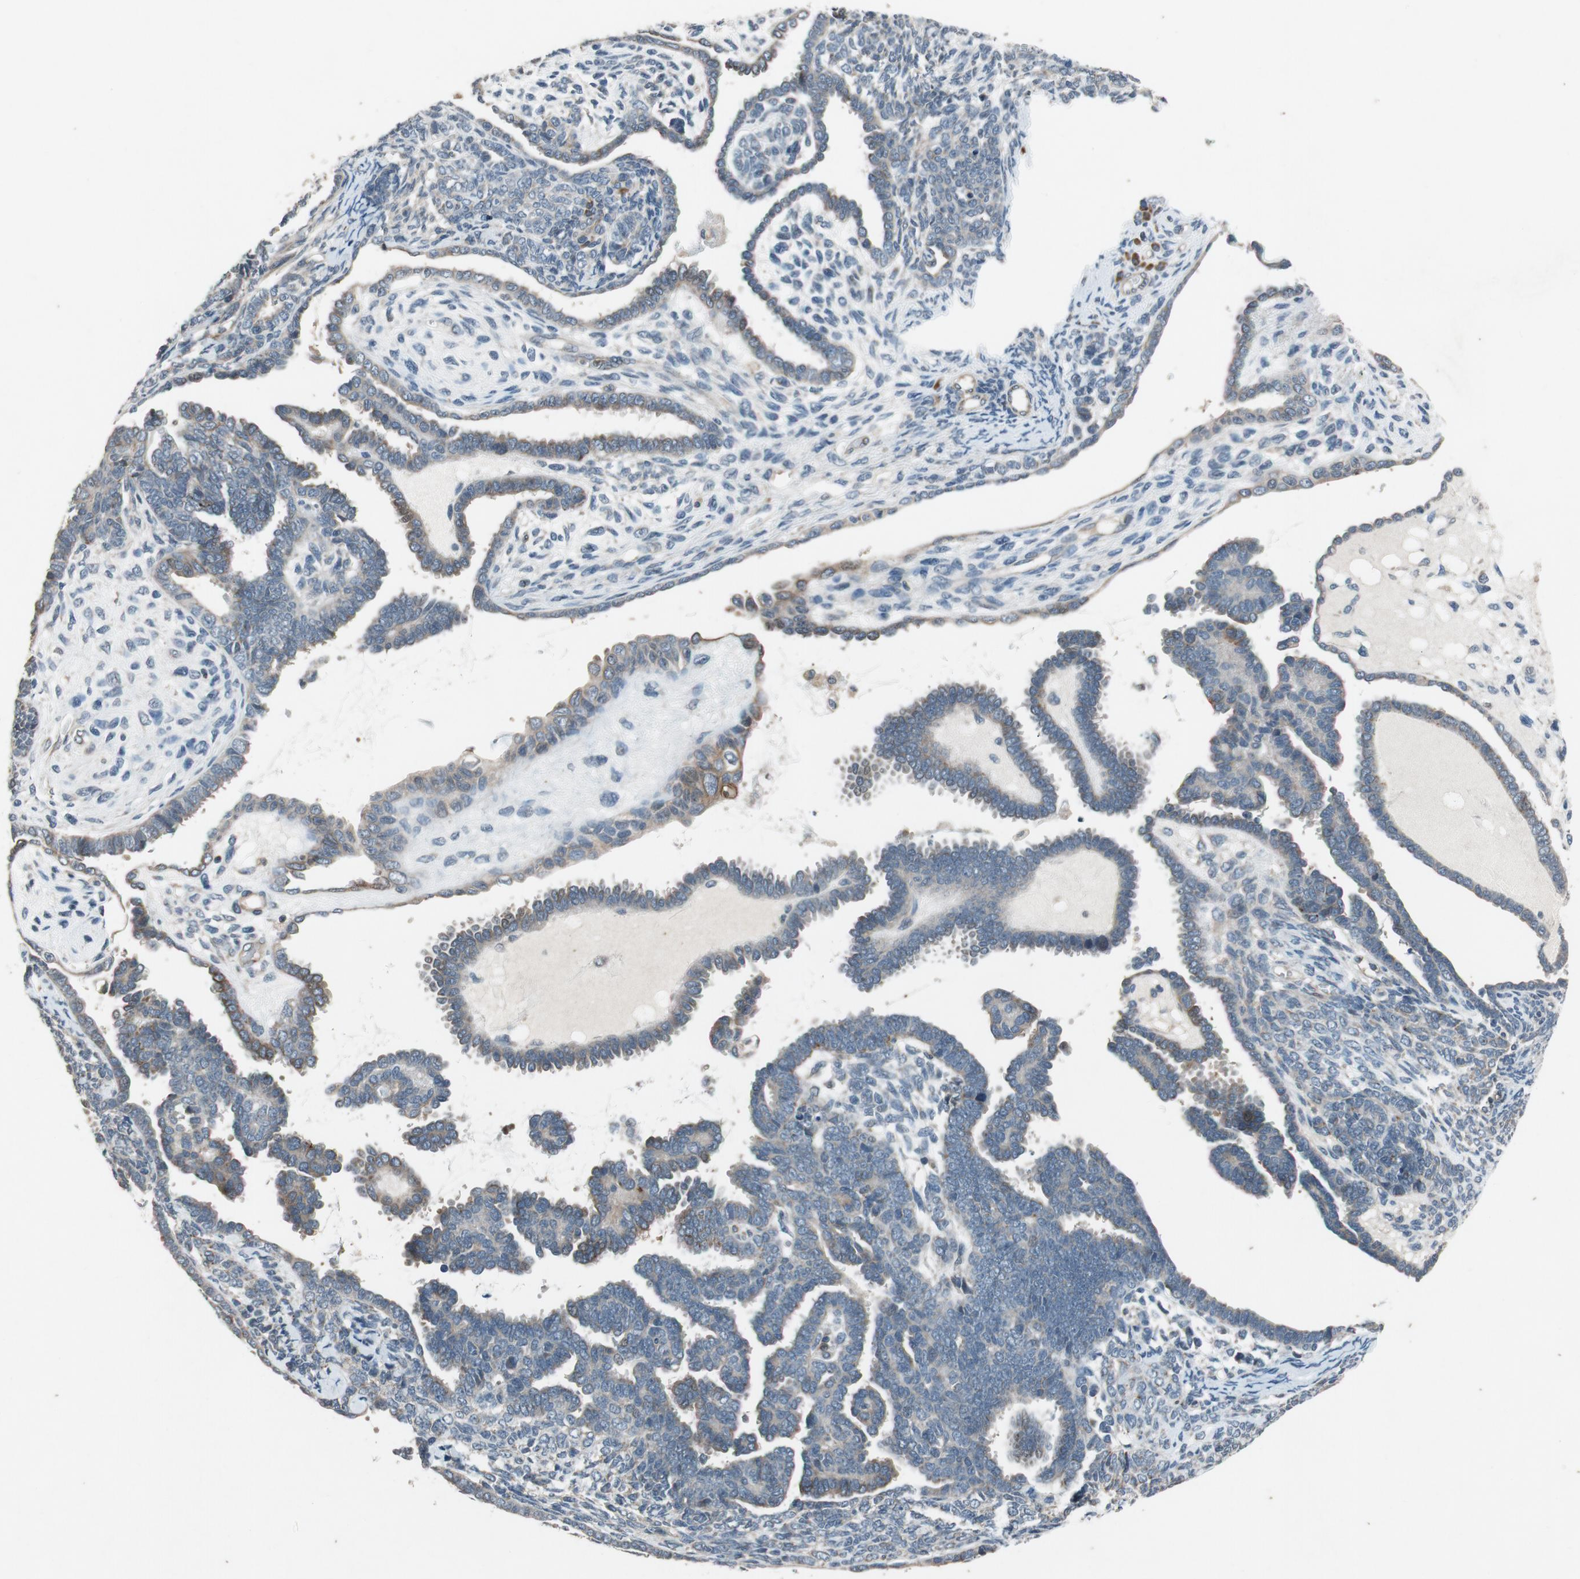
{"staining": {"intensity": "weak", "quantity": ">75%", "location": "cytoplasmic/membranous"}, "tissue": "endometrial cancer", "cell_type": "Tumor cells", "image_type": "cancer", "snomed": [{"axis": "morphology", "description": "Neoplasm, malignant, NOS"}, {"axis": "topography", "description": "Endometrium"}], "caption": "Immunohistochemistry micrograph of neoplasm (malignant) (endometrial) stained for a protein (brown), which shows low levels of weak cytoplasmic/membranous expression in about >75% of tumor cells.", "gene": "ATP2C1", "patient": {"sex": "female", "age": 74}}